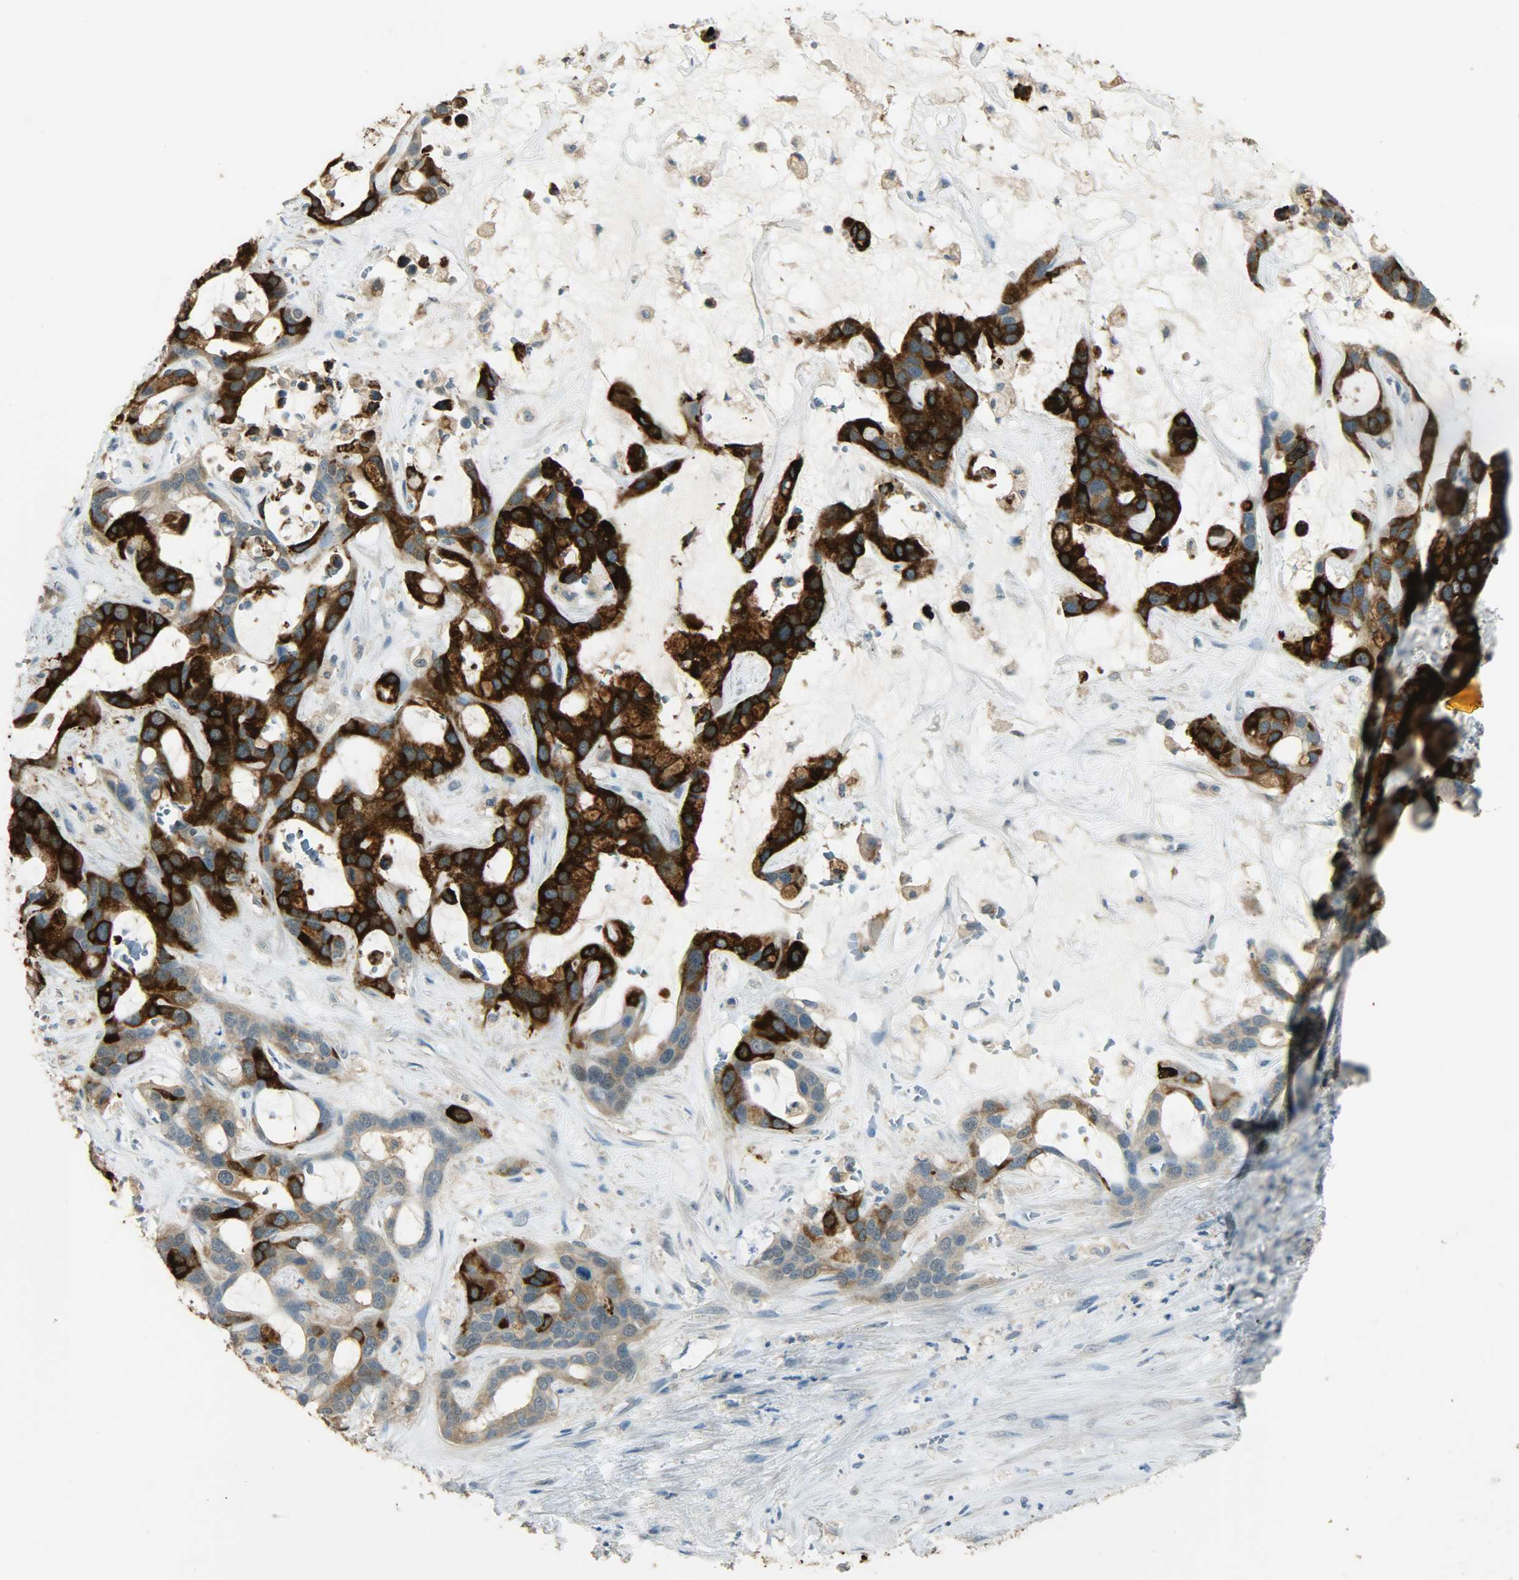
{"staining": {"intensity": "strong", "quantity": ">75%", "location": "cytoplasmic/membranous"}, "tissue": "liver cancer", "cell_type": "Tumor cells", "image_type": "cancer", "snomed": [{"axis": "morphology", "description": "Cholangiocarcinoma"}, {"axis": "topography", "description": "Liver"}], "caption": "IHC histopathology image of neoplastic tissue: human cholangiocarcinoma (liver) stained using immunohistochemistry reveals high levels of strong protein expression localized specifically in the cytoplasmic/membranous of tumor cells, appearing as a cytoplasmic/membranous brown color.", "gene": "PRMT5", "patient": {"sex": "female", "age": 65}}